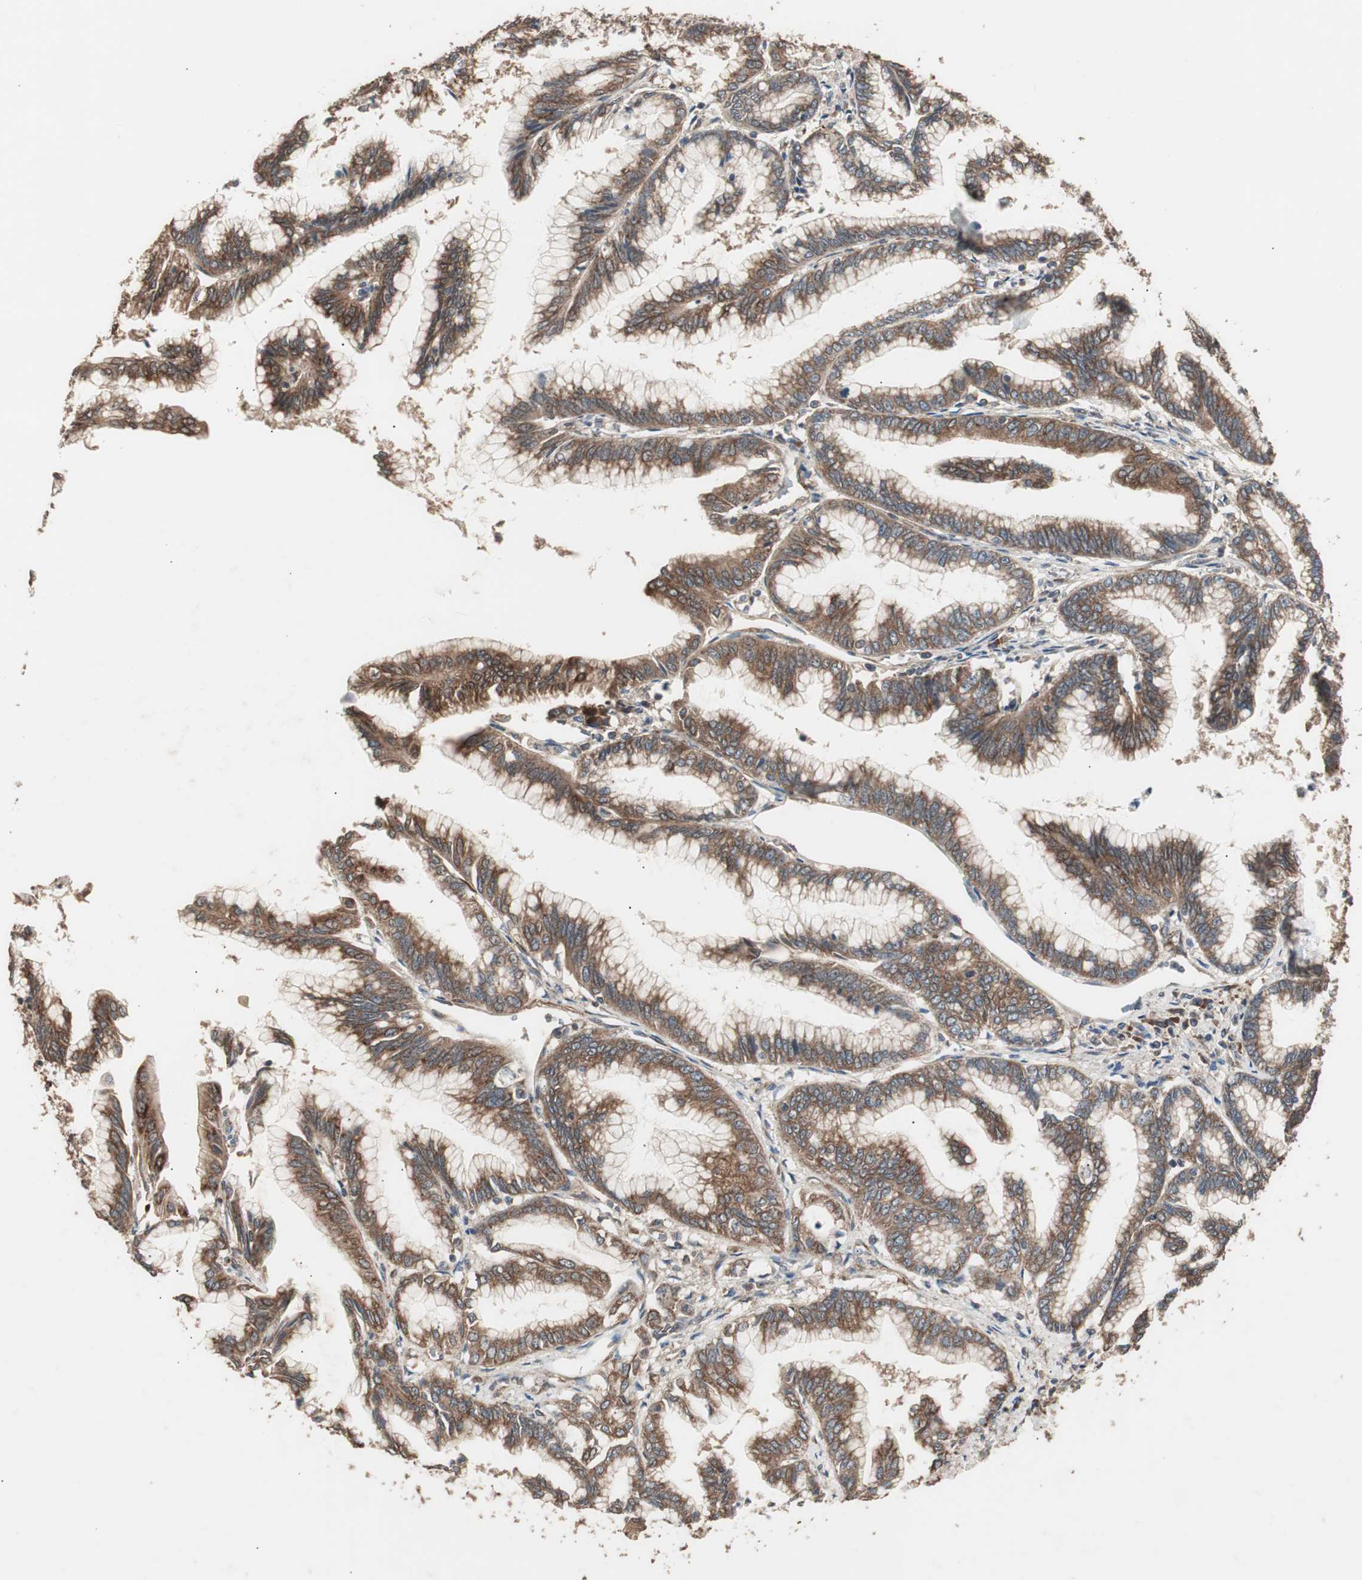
{"staining": {"intensity": "moderate", "quantity": ">75%", "location": "cytoplasmic/membranous"}, "tissue": "pancreatic cancer", "cell_type": "Tumor cells", "image_type": "cancer", "snomed": [{"axis": "morphology", "description": "Adenocarcinoma, NOS"}, {"axis": "topography", "description": "Pancreas"}], "caption": "This histopathology image displays IHC staining of human adenocarcinoma (pancreatic), with medium moderate cytoplasmic/membranous staining in approximately >75% of tumor cells.", "gene": "LZTS1", "patient": {"sex": "female", "age": 64}}